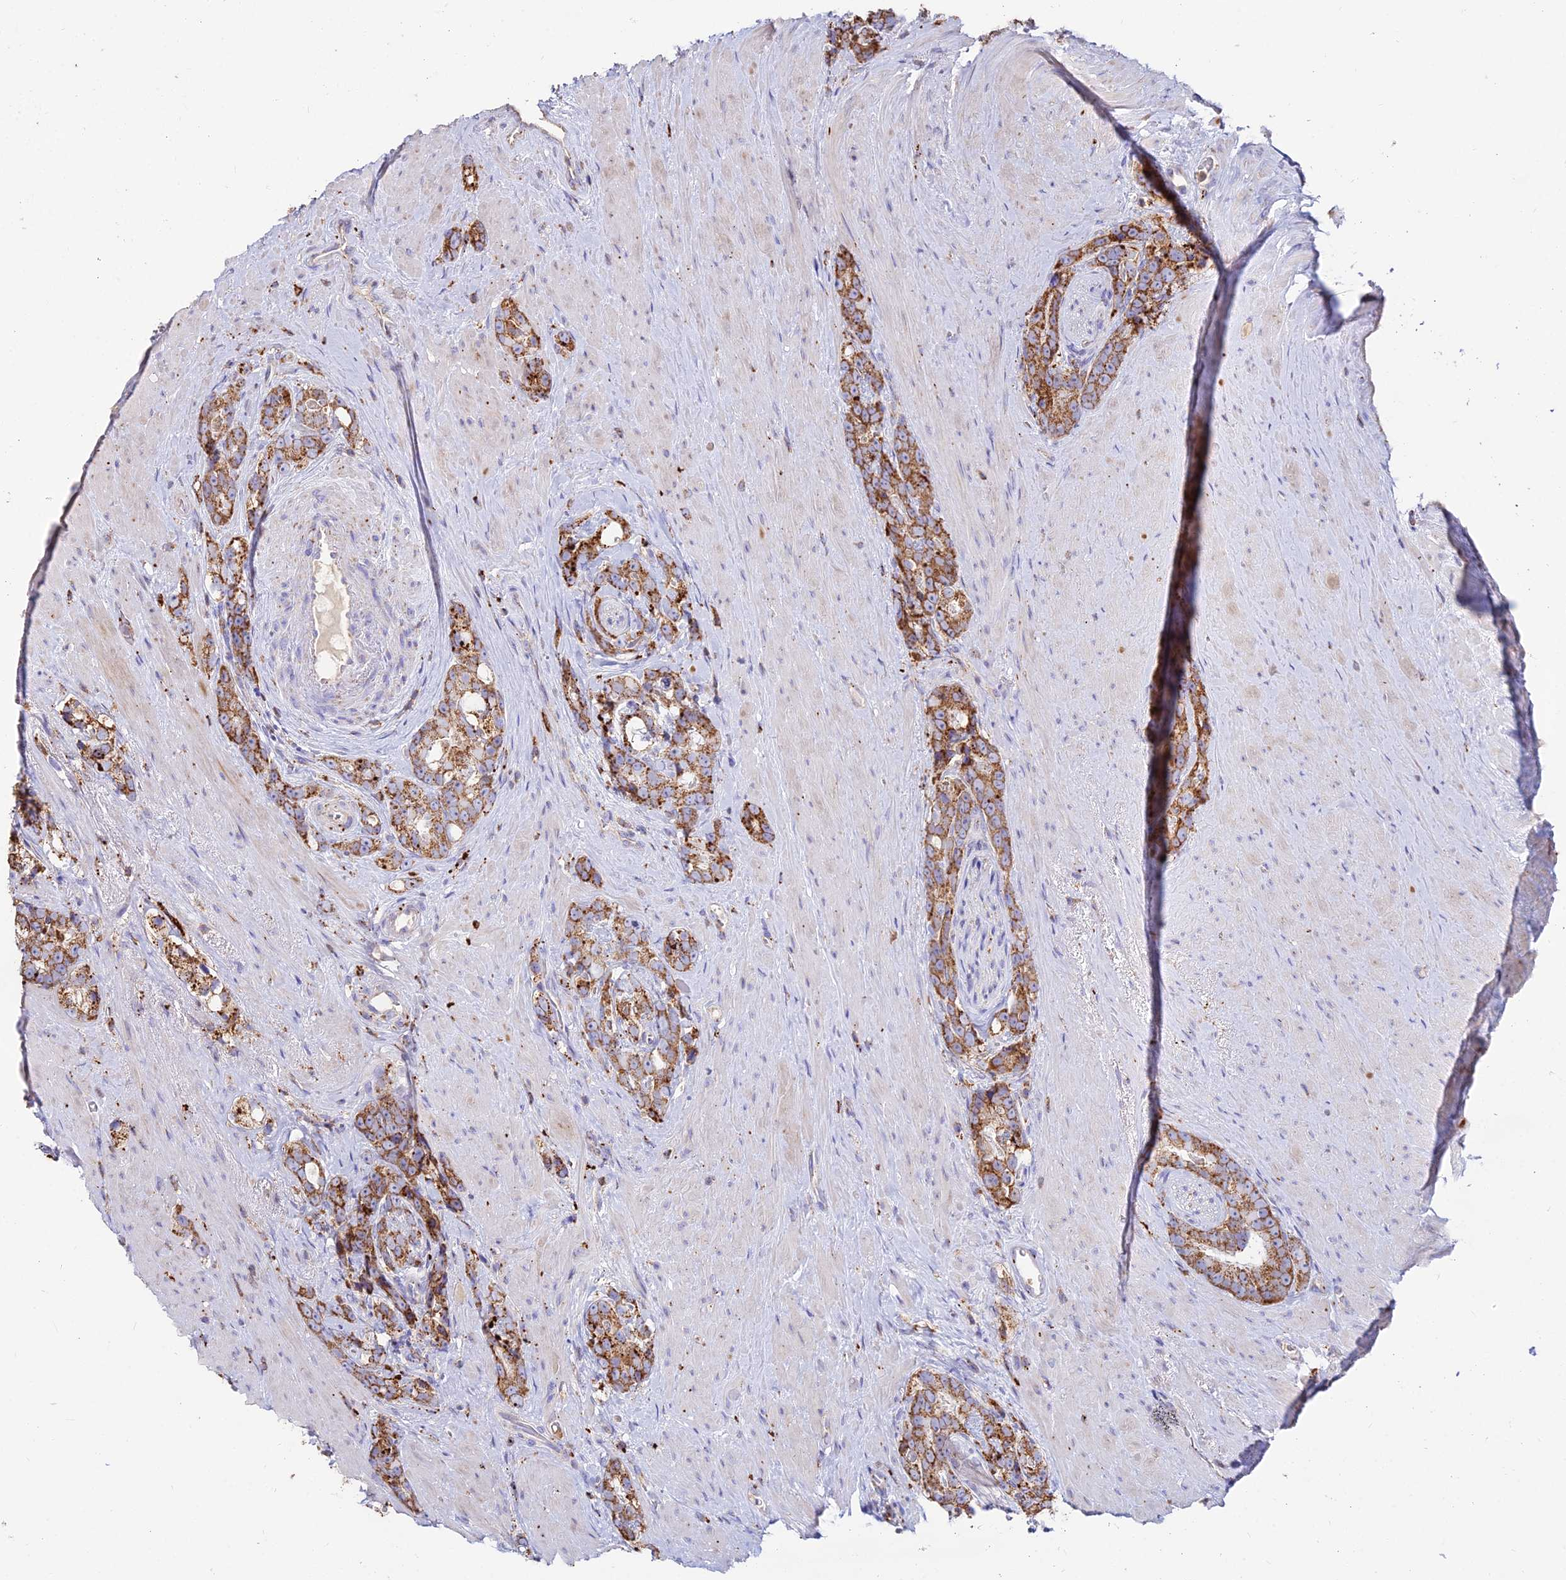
{"staining": {"intensity": "moderate", "quantity": ">75%", "location": "cytoplasmic/membranous"}, "tissue": "prostate cancer", "cell_type": "Tumor cells", "image_type": "cancer", "snomed": [{"axis": "morphology", "description": "Adenocarcinoma, High grade"}, {"axis": "topography", "description": "Prostate"}], "caption": "This photomicrograph displays prostate cancer stained with immunohistochemistry to label a protein in brown. The cytoplasmic/membranous of tumor cells show moderate positivity for the protein. Nuclei are counter-stained blue.", "gene": "PNLIPRP3", "patient": {"sex": "male", "age": 74}}